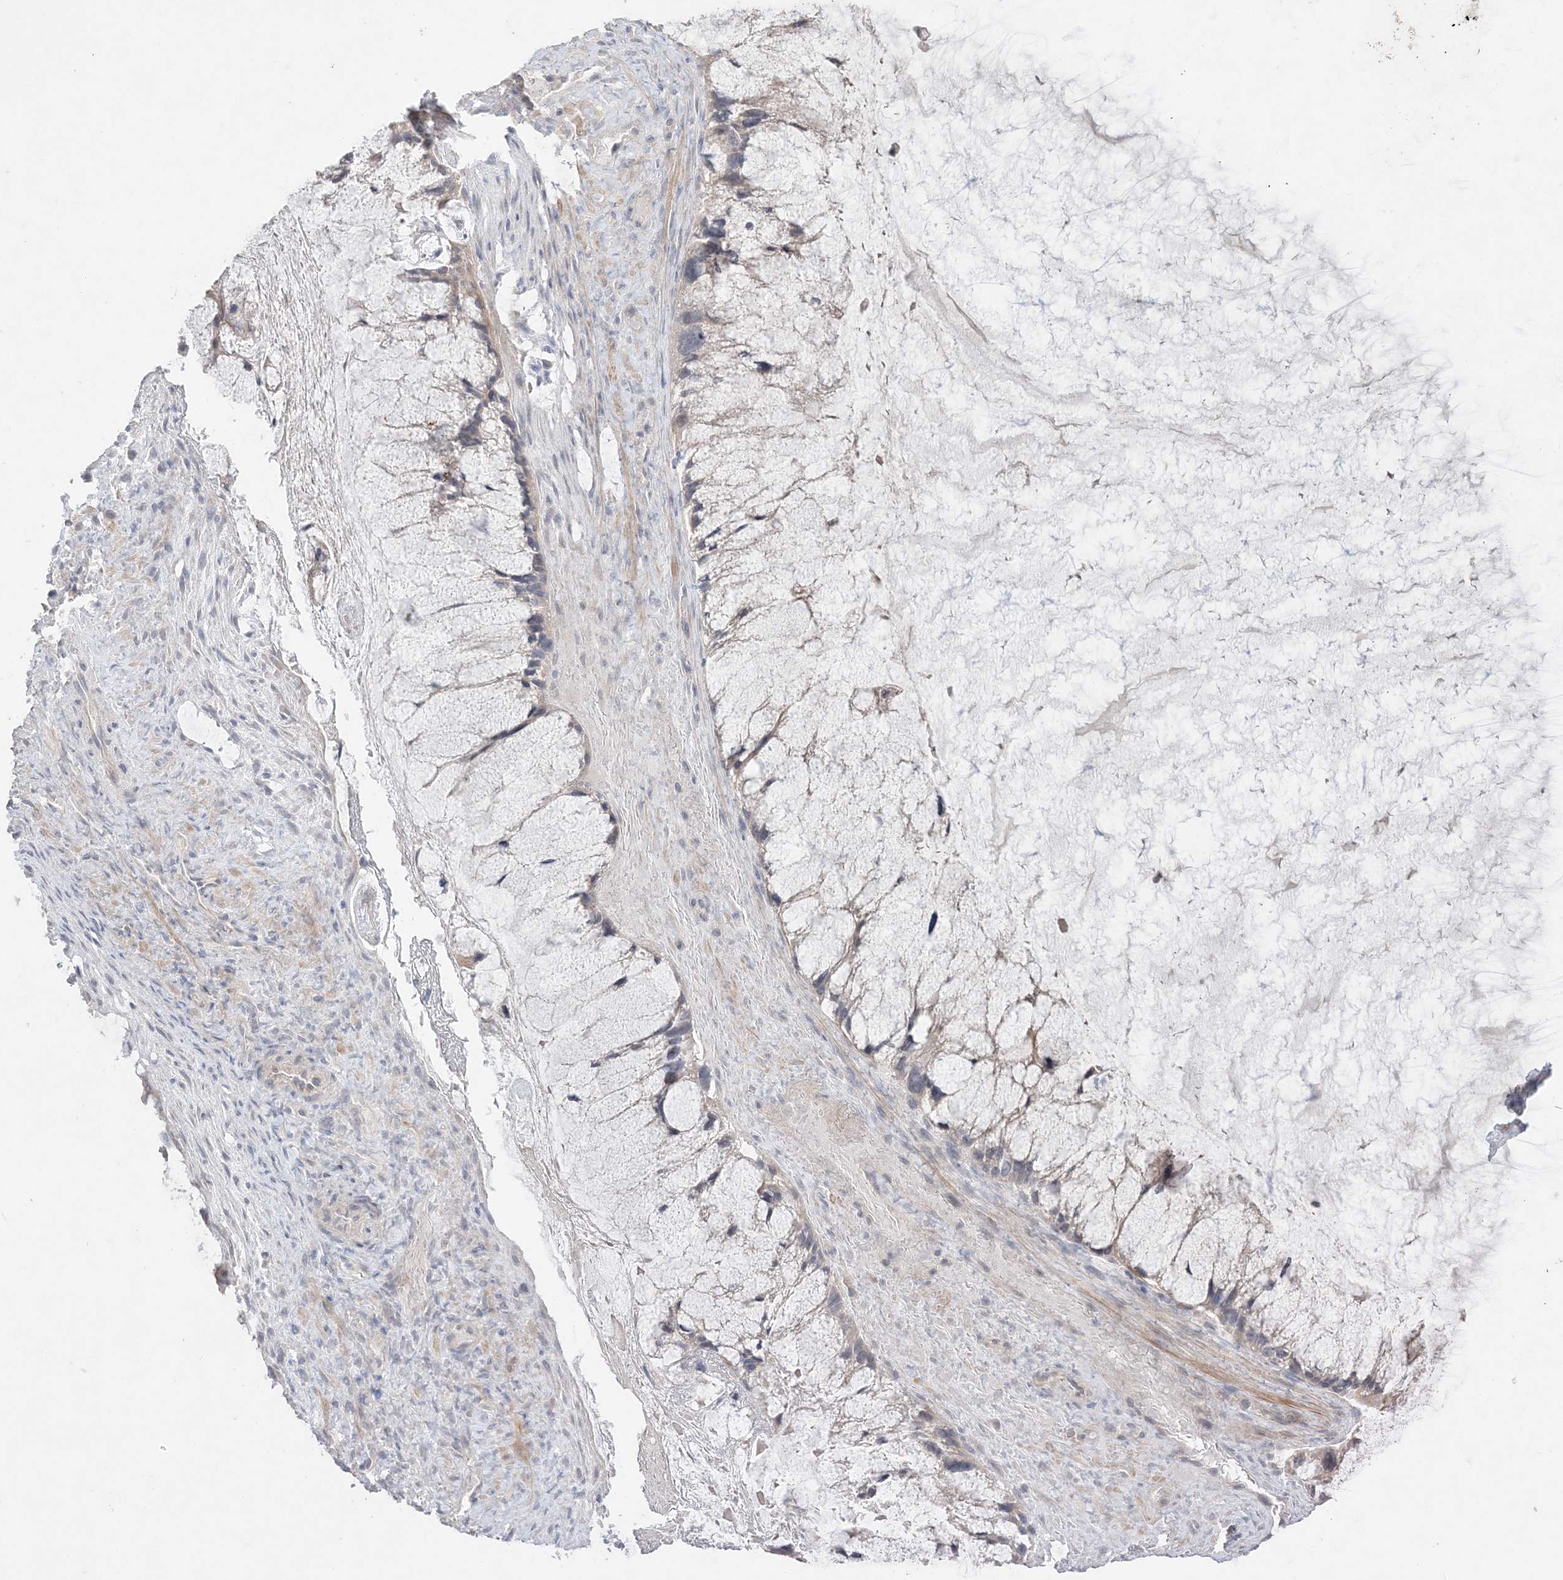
{"staining": {"intensity": "negative", "quantity": "none", "location": "none"}, "tissue": "ovarian cancer", "cell_type": "Tumor cells", "image_type": "cancer", "snomed": [{"axis": "morphology", "description": "Cystadenocarcinoma, mucinous, NOS"}, {"axis": "topography", "description": "Ovary"}], "caption": "DAB immunohistochemical staining of human ovarian cancer displays no significant expression in tumor cells.", "gene": "SH3BP4", "patient": {"sex": "female", "age": 37}}